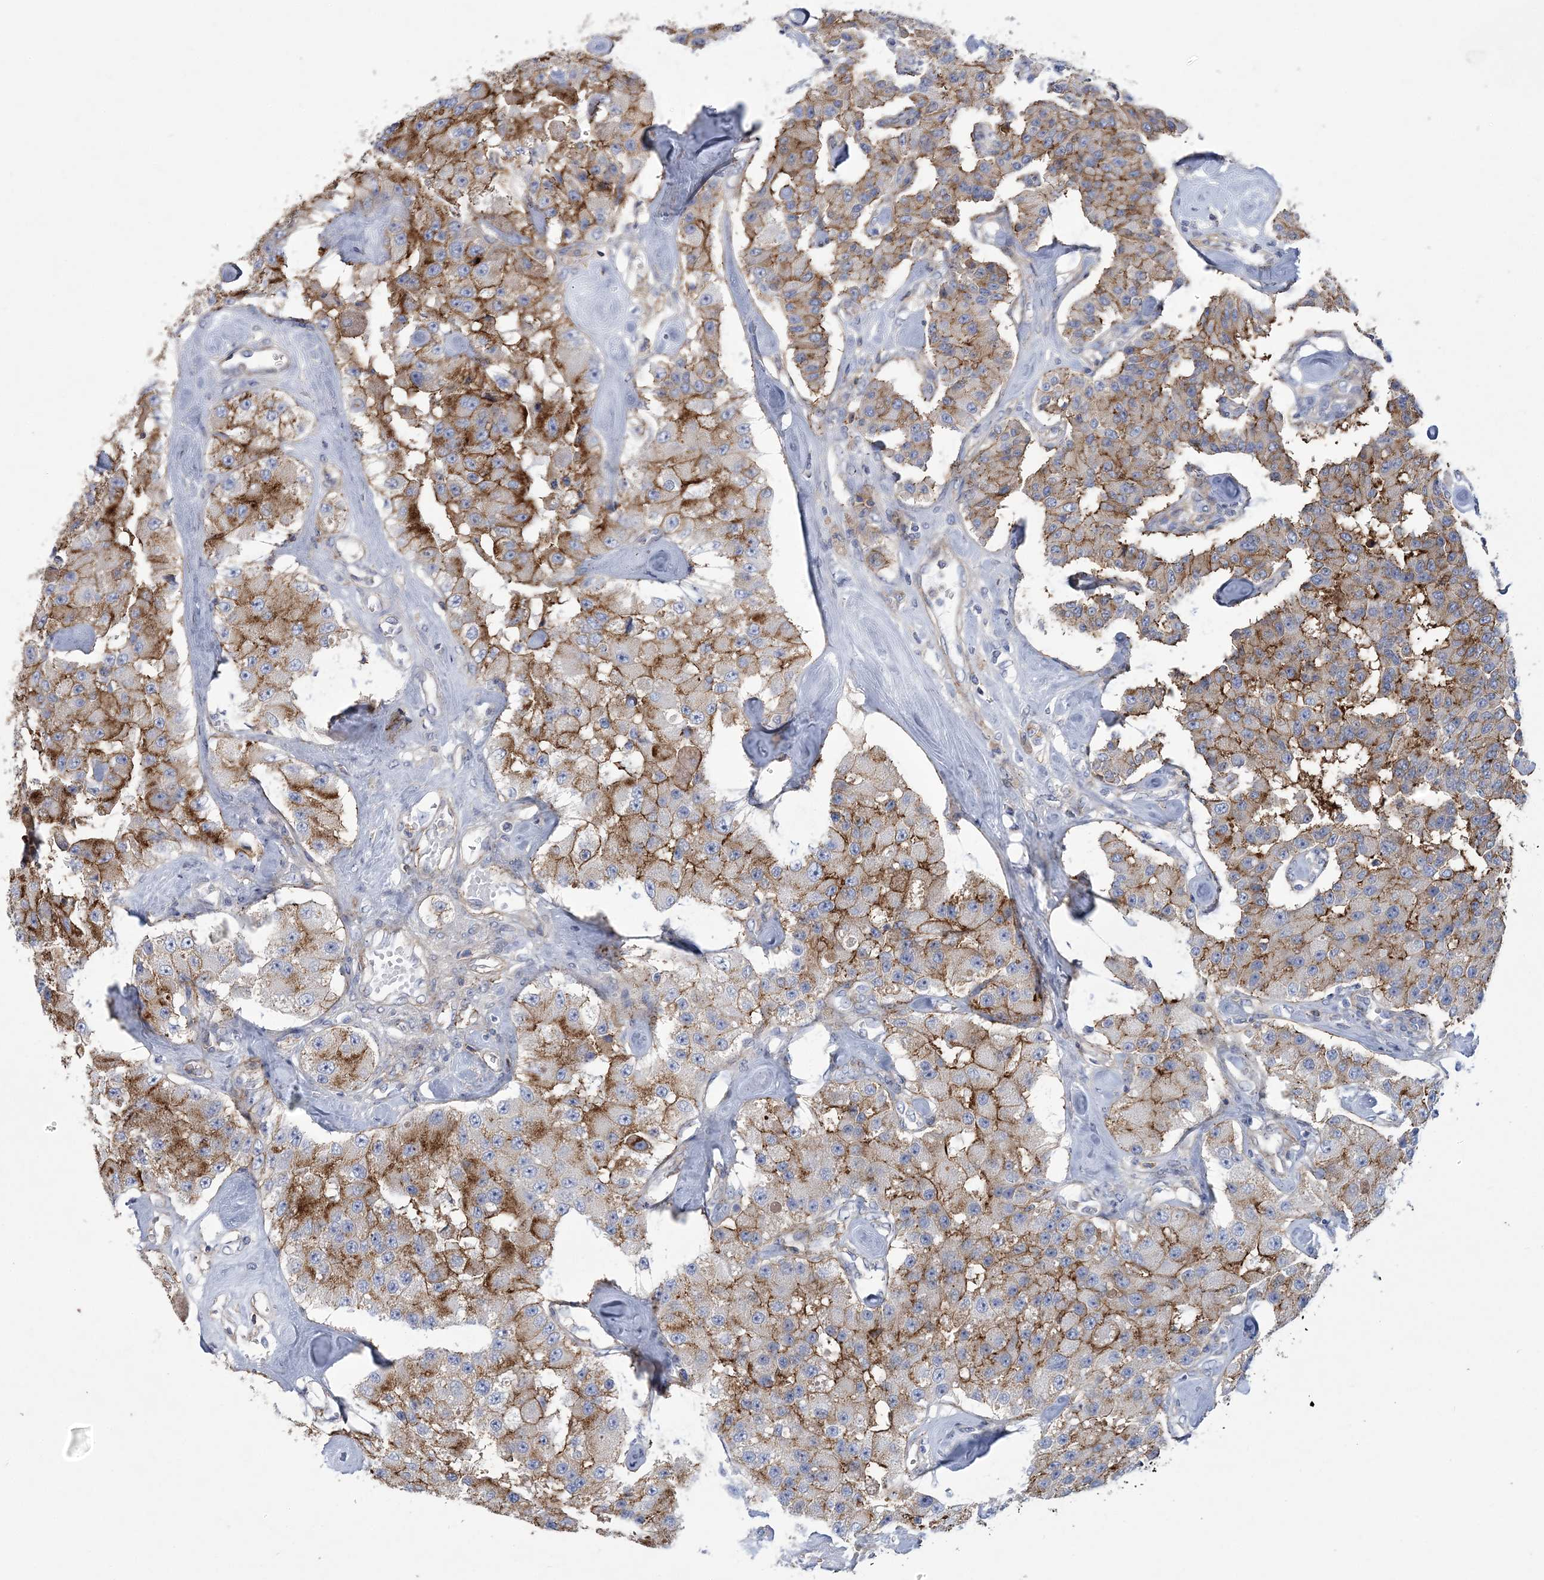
{"staining": {"intensity": "moderate", "quantity": ">75%", "location": "cytoplasmic/membranous"}, "tissue": "carcinoid", "cell_type": "Tumor cells", "image_type": "cancer", "snomed": [{"axis": "morphology", "description": "Carcinoid, malignant, NOS"}, {"axis": "topography", "description": "Pancreas"}], "caption": "Protein expression analysis of human carcinoid reveals moderate cytoplasmic/membranous staining in about >75% of tumor cells.", "gene": "ARSJ", "patient": {"sex": "male", "age": 41}}